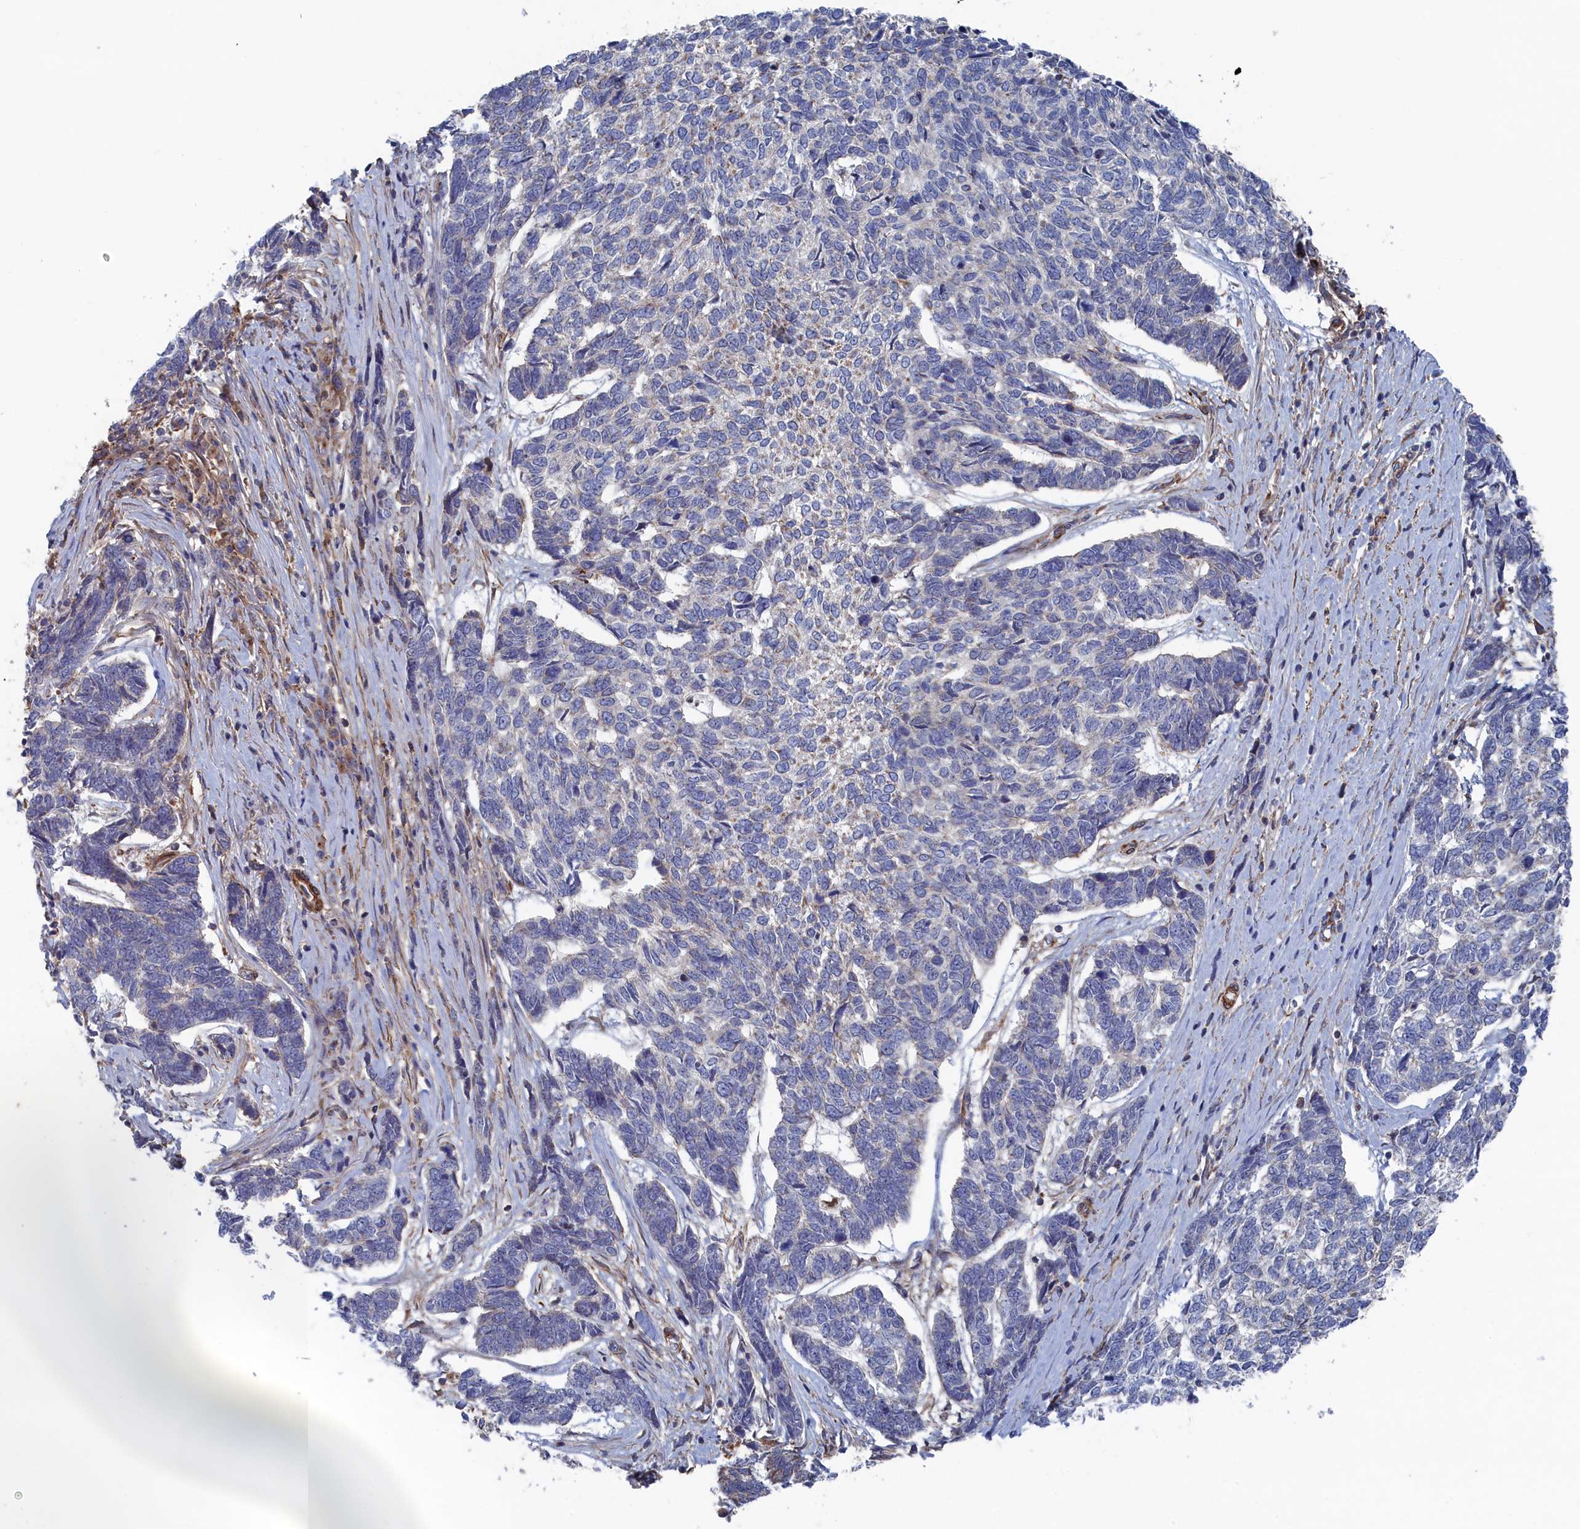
{"staining": {"intensity": "negative", "quantity": "none", "location": "none"}, "tissue": "skin cancer", "cell_type": "Tumor cells", "image_type": "cancer", "snomed": [{"axis": "morphology", "description": "Basal cell carcinoma"}, {"axis": "topography", "description": "Skin"}], "caption": "Immunohistochemistry (IHC) histopathology image of human skin cancer (basal cell carcinoma) stained for a protein (brown), which demonstrates no expression in tumor cells.", "gene": "FILIP1L", "patient": {"sex": "female", "age": 65}}